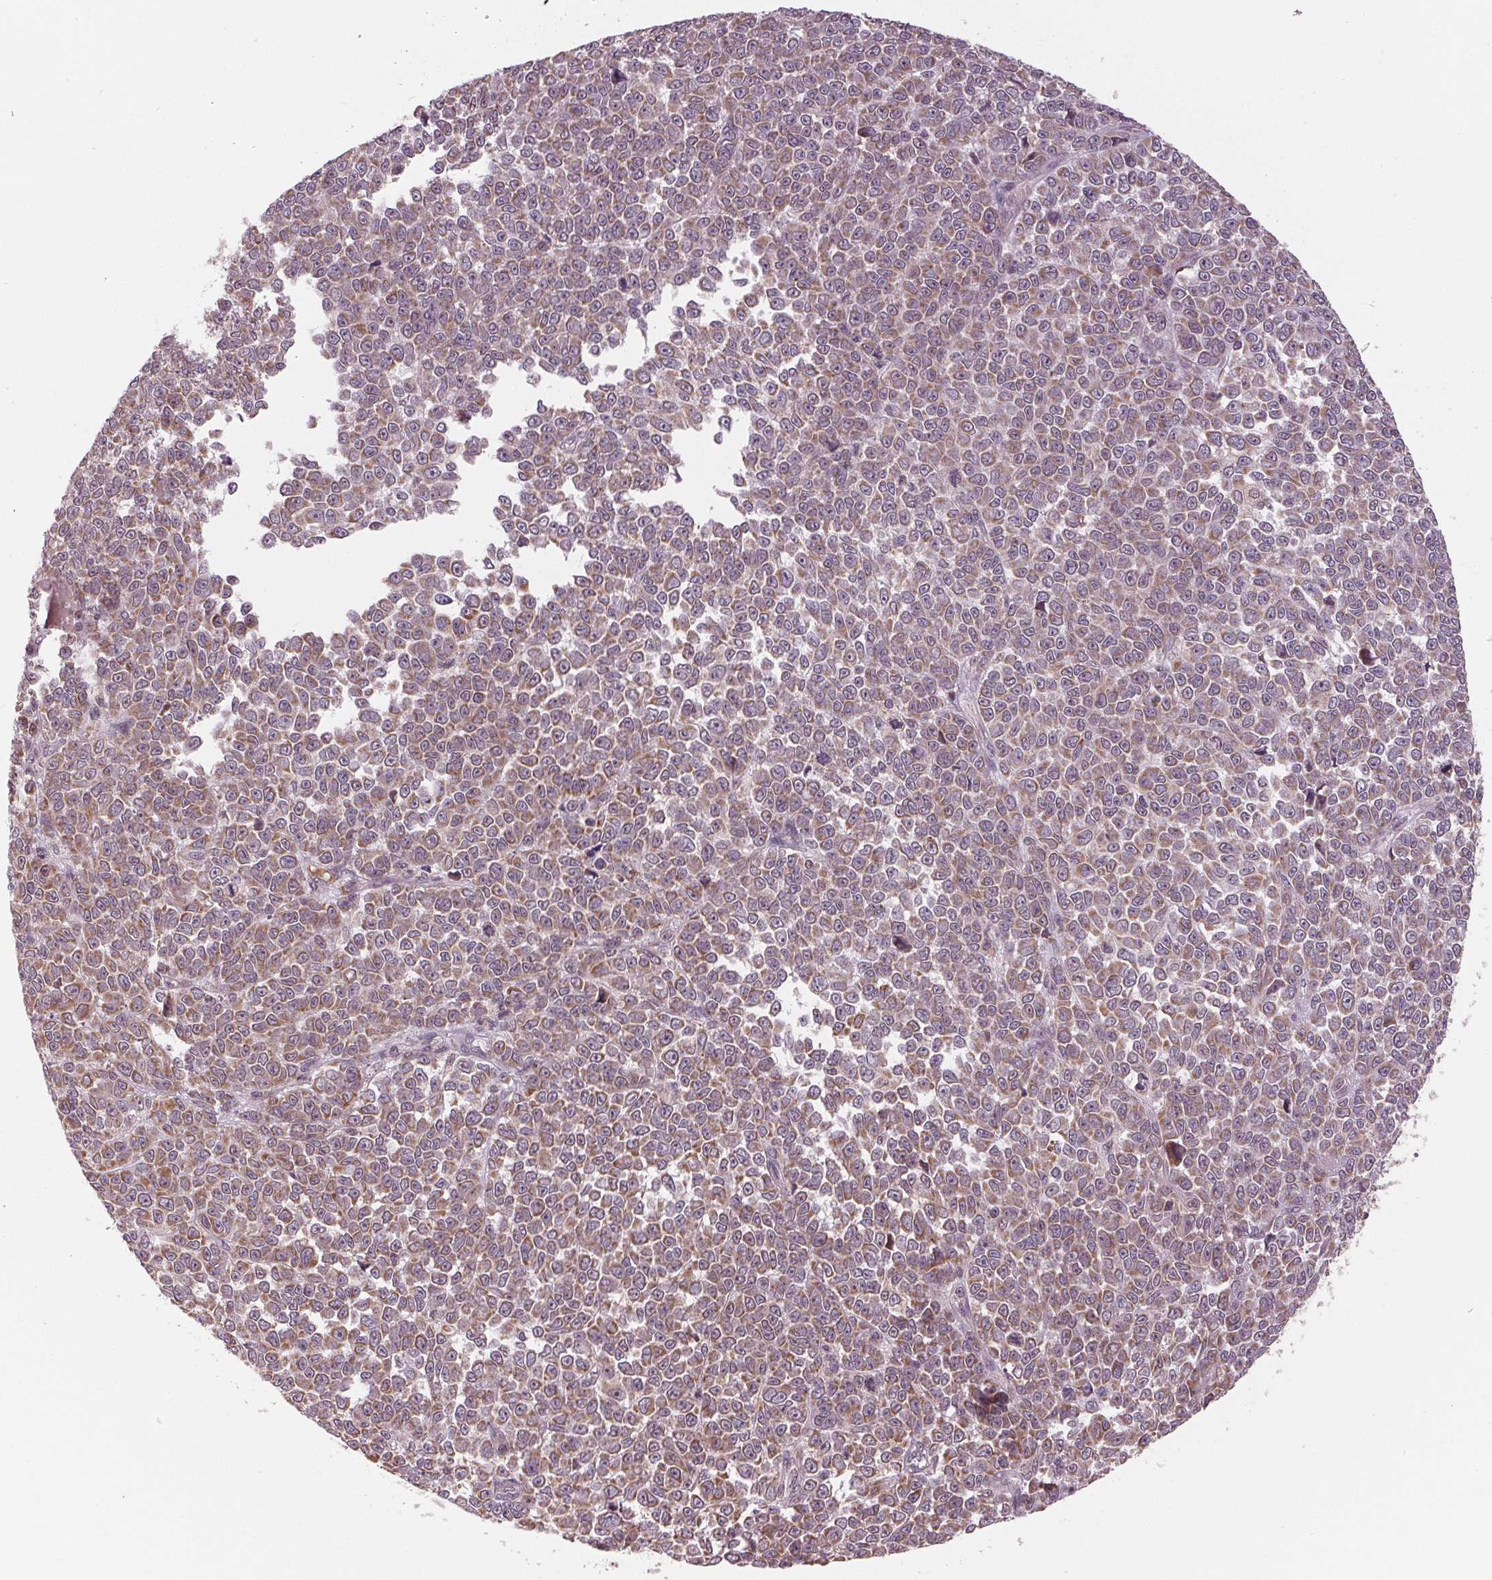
{"staining": {"intensity": "moderate", "quantity": "25%-75%", "location": "cytoplasmic/membranous"}, "tissue": "melanoma", "cell_type": "Tumor cells", "image_type": "cancer", "snomed": [{"axis": "morphology", "description": "Malignant melanoma, NOS"}, {"axis": "topography", "description": "Skin"}], "caption": "Malignant melanoma stained with a brown dye shows moderate cytoplasmic/membranous positive staining in approximately 25%-75% of tumor cells.", "gene": "STAT3", "patient": {"sex": "female", "age": 95}}